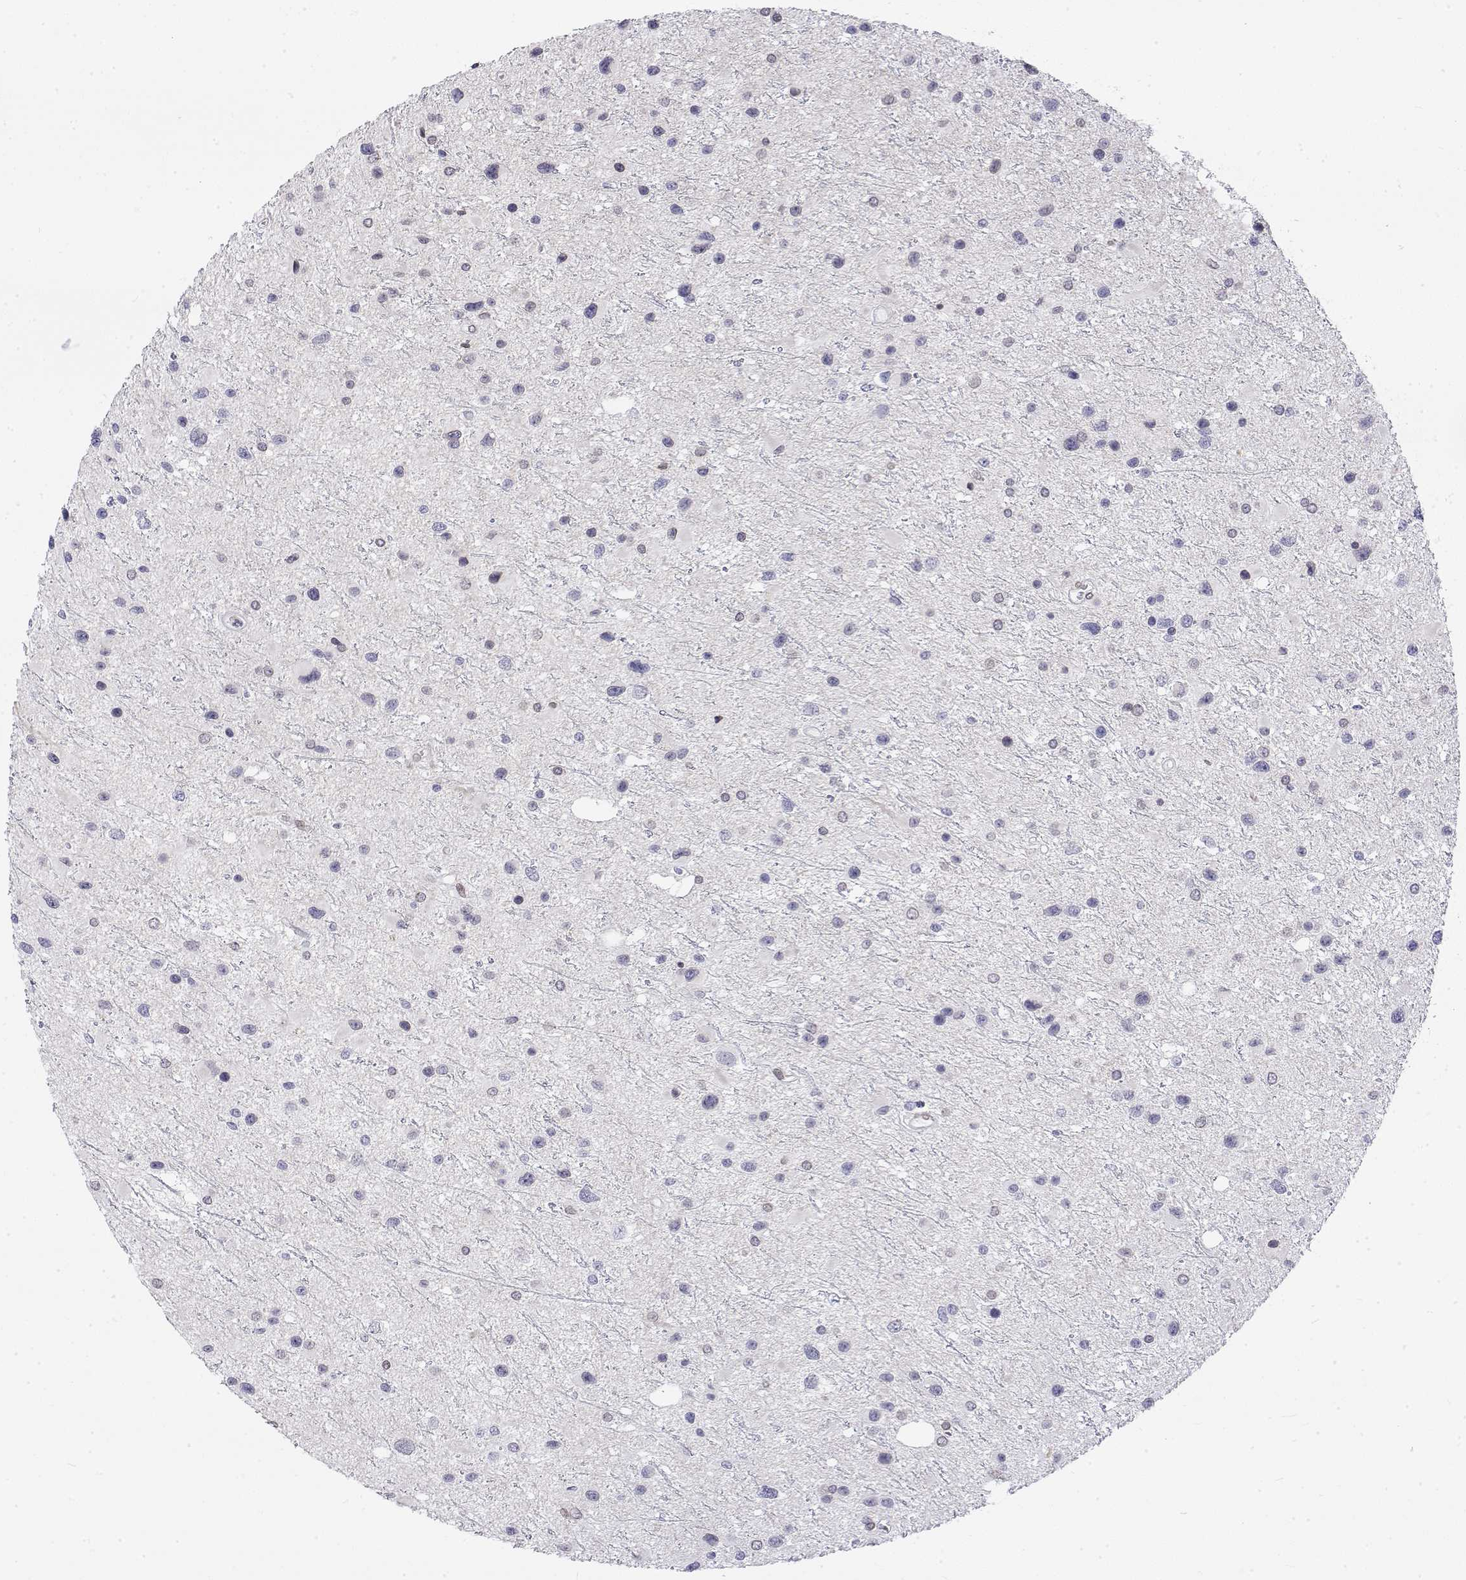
{"staining": {"intensity": "negative", "quantity": "none", "location": "none"}, "tissue": "glioma", "cell_type": "Tumor cells", "image_type": "cancer", "snomed": [{"axis": "morphology", "description": "Glioma, malignant, Low grade"}, {"axis": "topography", "description": "Brain"}], "caption": "Immunohistochemistry (IHC) of glioma demonstrates no staining in tumor cells.", "gene": "ZNF532", "patient": {"sex": "female", "age": 32}}